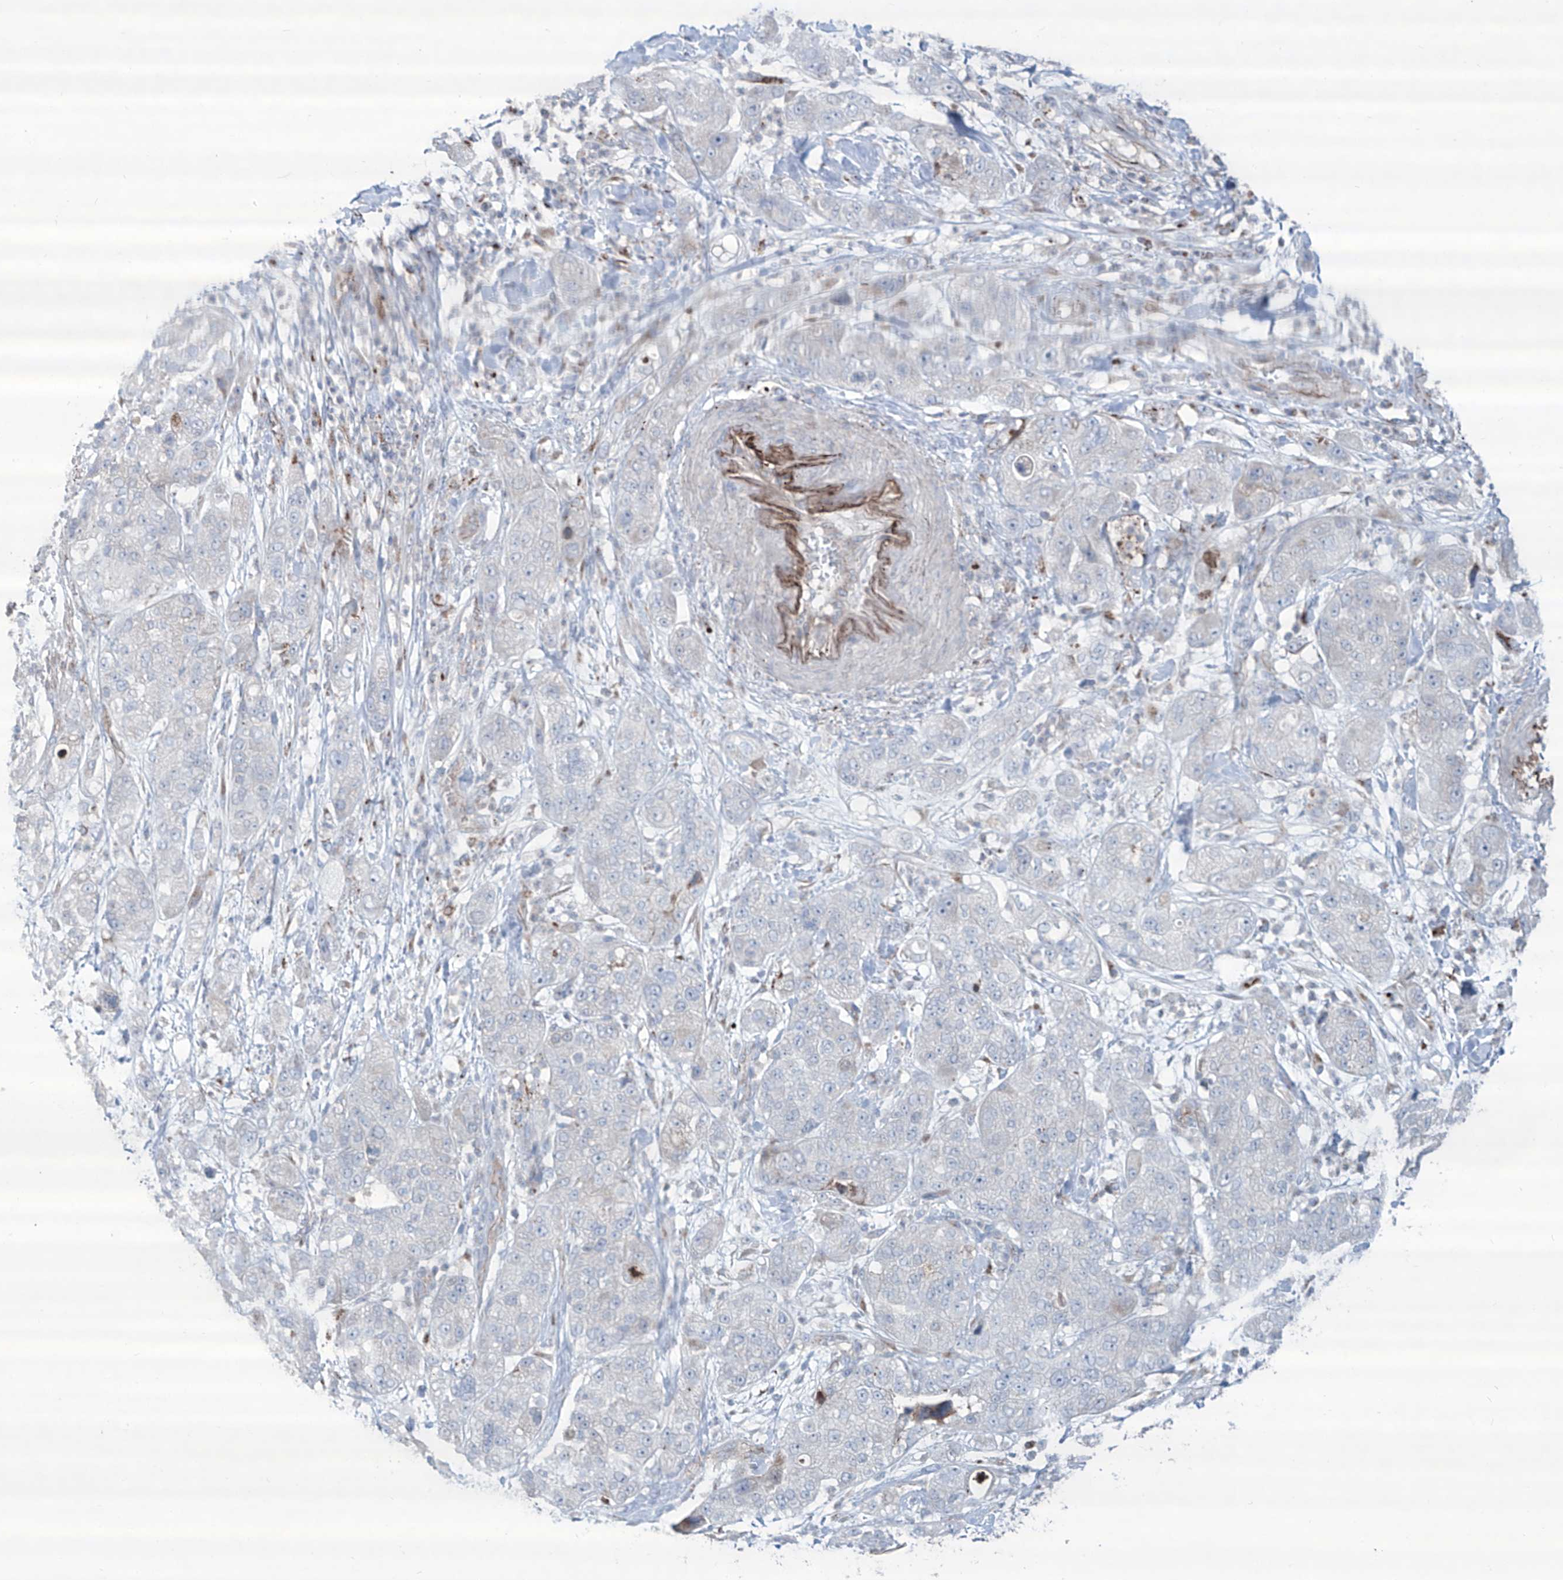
{"staining": {"intensity": "negative", "quantity": "none", "location": "none"}, "tissue": "pancreatic cancer", "cell_type": "Tumor cells", "image_type": "cancer", "snomed": [{"axis": "morphology", "description": "Adenocarcinoma, NOS"}, {"axis": "topography", "description": "Pancreas"}], "caption": "This is a micrograph of IHC staining of pancreatic cancer, which shows no staining in tumor cells.", "gene": "CDH5", "patient": {"sex": "female", "age": 78}}